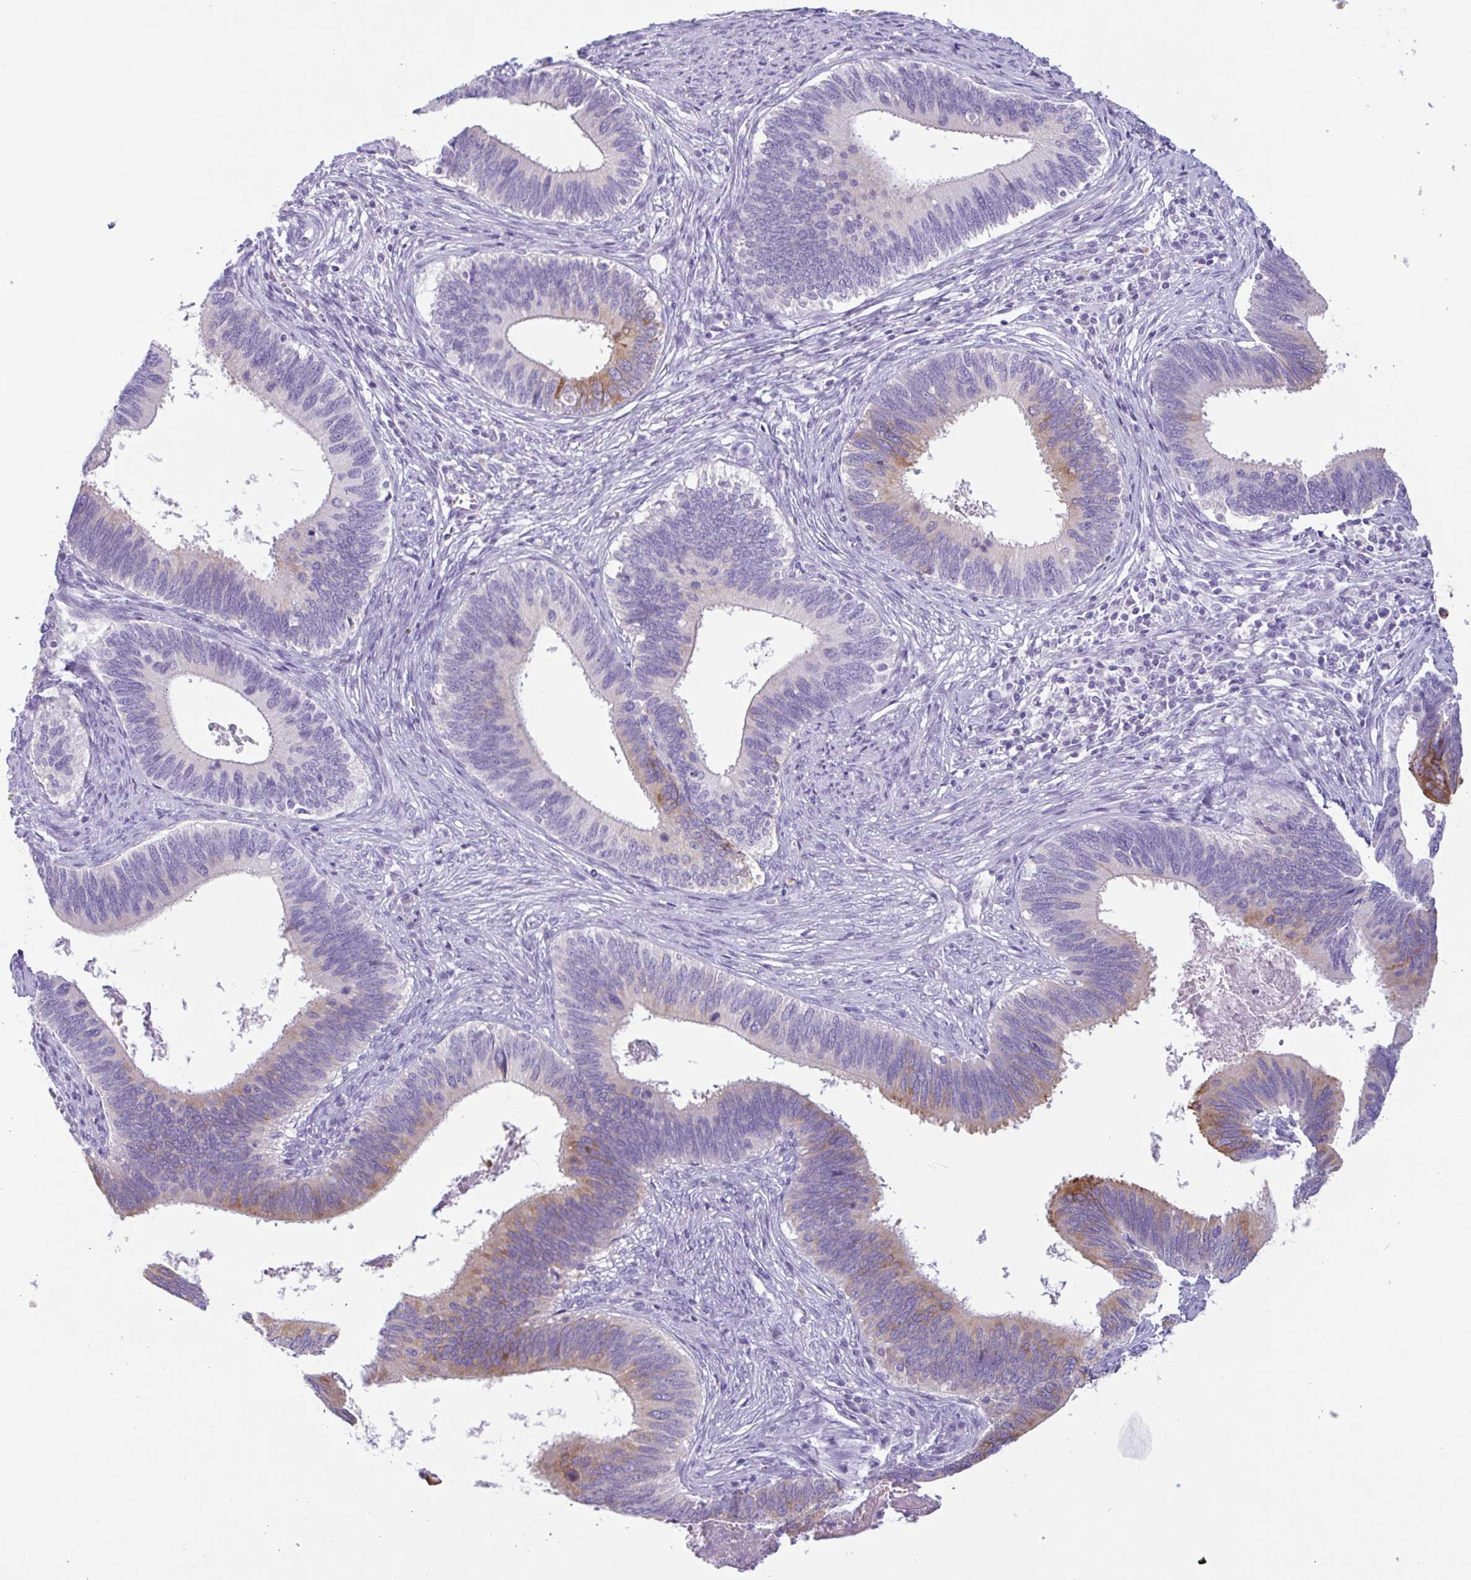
{"staining": {"intensity": "moderate", "quantity": "<25%", "location": "cytoplasmic/membranous"}, "tissue": "cervical cancer", "cell_type": "Tumor cells", "image_type": "cancer", "snomed": [{"axis": "morphology", "description": "Adenocarcinoma, NOS"}, {"axis": "topography", "description": "Cervix"}], "caption": "Immunohistochemical staining of human adenocarcinoma (cervical) displays low levels of moderate cytoplasmic/membranous protein expression in approximately <25% of tumor cells.", "gene": "CTSE", "patient": {"sex": "female", "age": 42}}